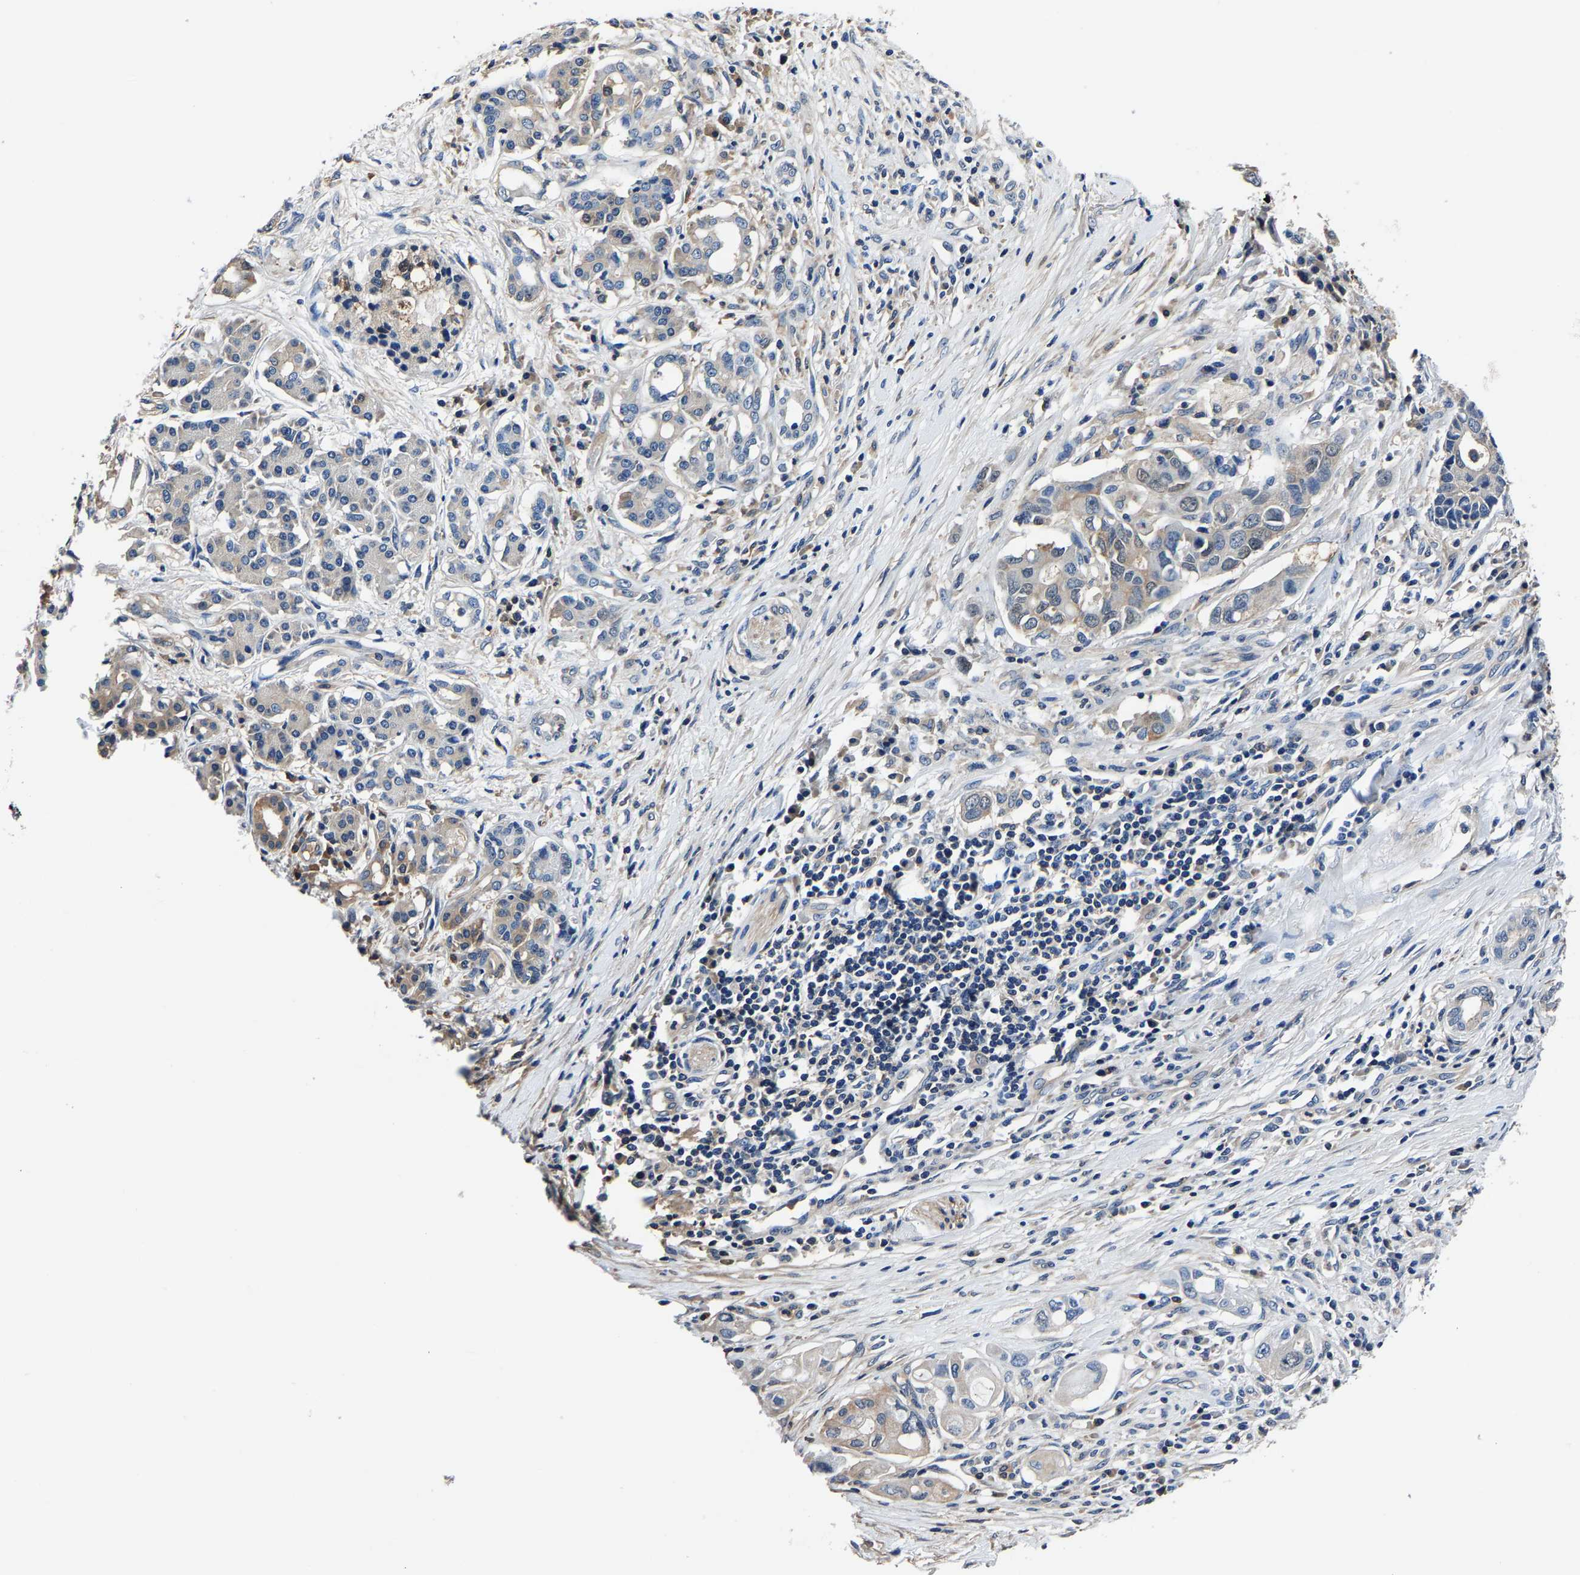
{"staining": {"intensity": "weak", "quantity": "<25%", "location": "cytoplasmic/membranous"}, "tissue": "pancreatic cancer", "cell_type": "Tumor cells", "image_type": "cancer", "snomed": [{"axis": "morphology", "description": "Adenocarcinoma, NOS"}, {"axis": "topography", "description": "Pancreas"}], "caption": "DAB (3,3'-diaminobenzidine) immunohistochemical staining of pancreatic cancer demonstrates no significant expression in tumor cells.", "gene": "ALDOB", "patient": {"sex": "female", "age": 56}}